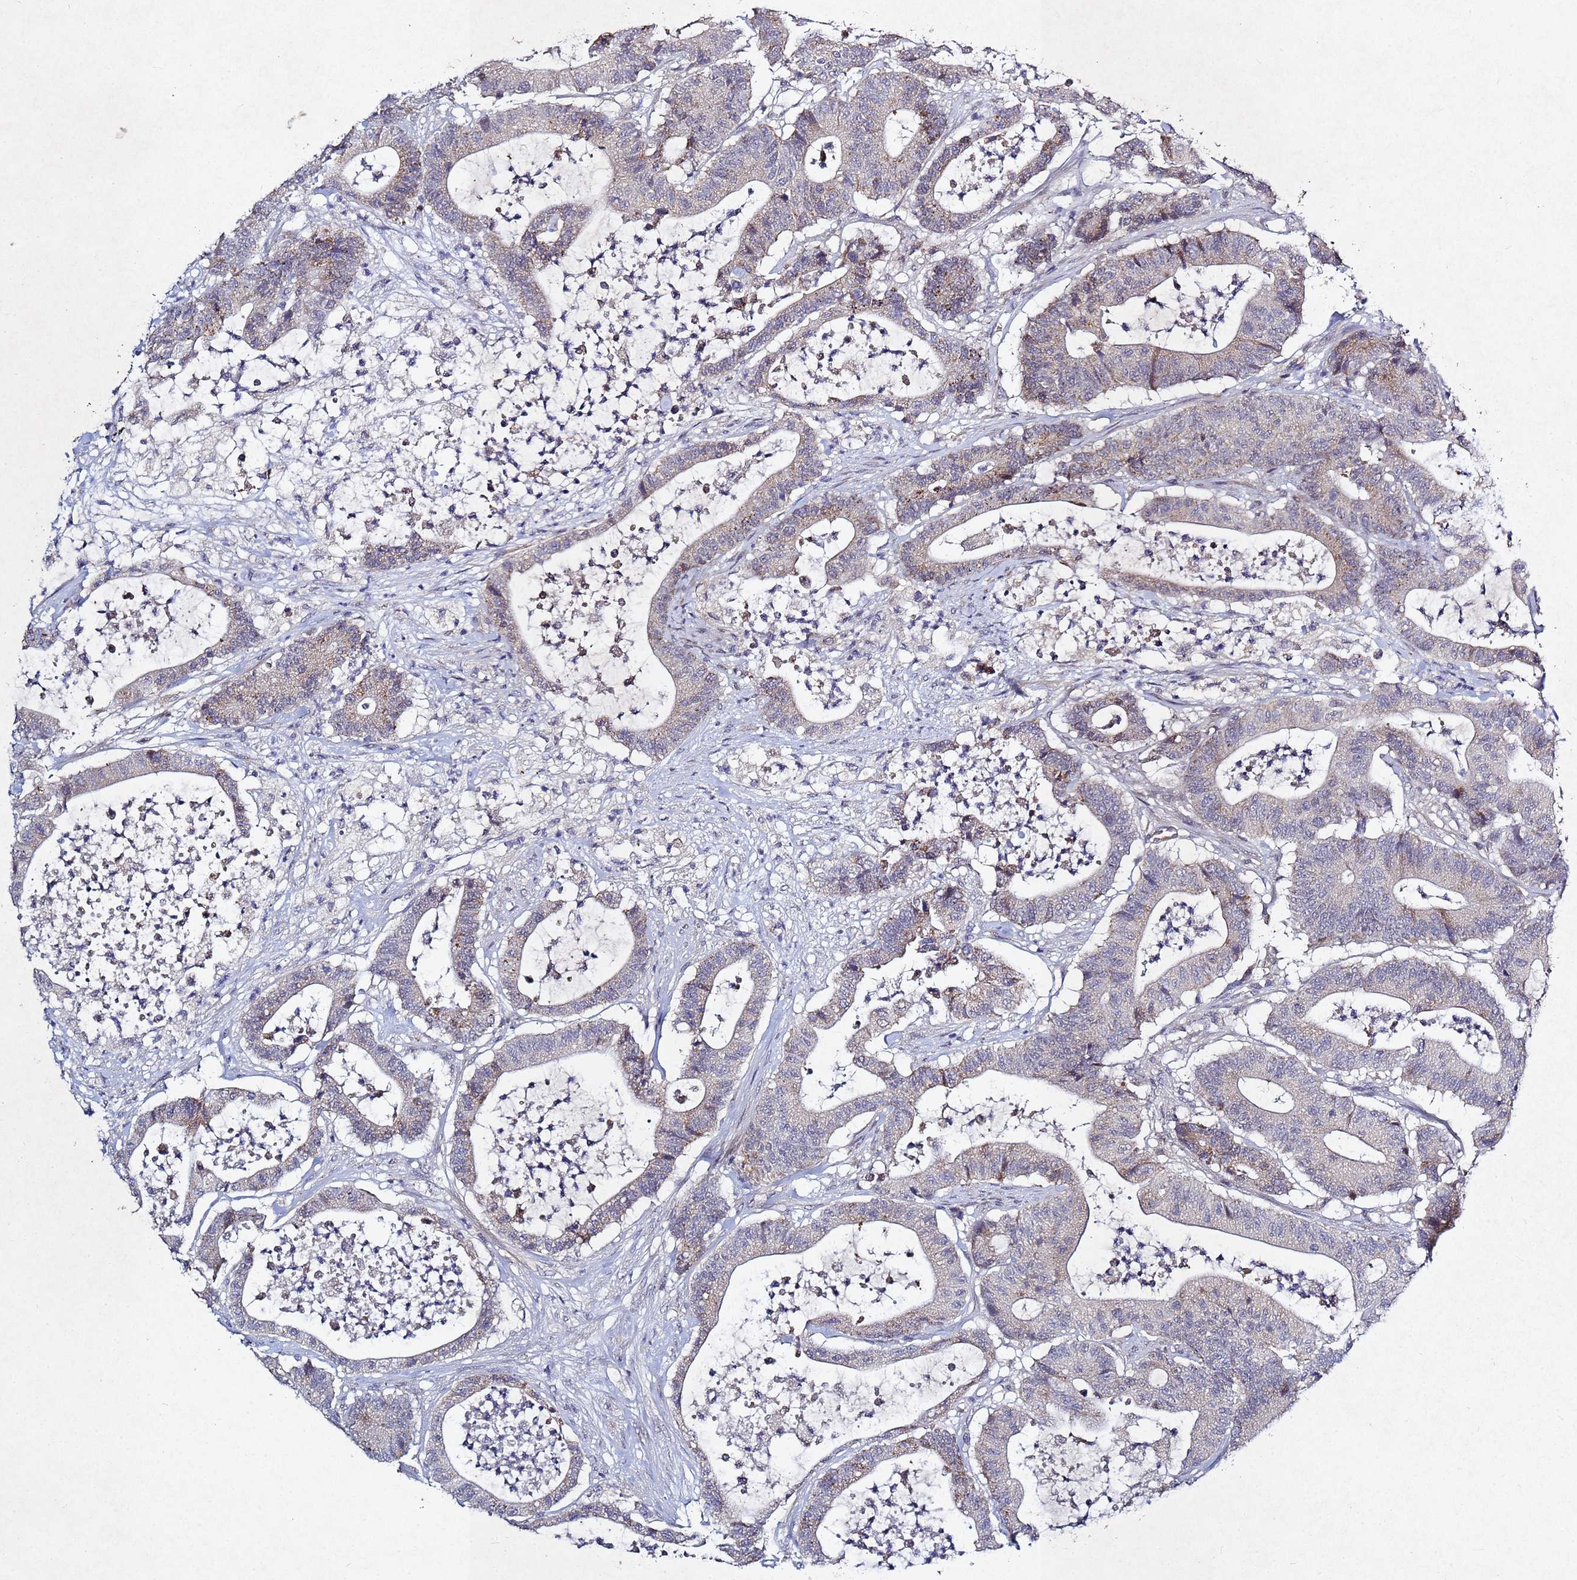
{"staining": {"intensity": "weak", "quantity": "25%-75%", "location": "cytoplasmic/membranous"}, "tissue": "colorectal cancer", "cell_type": "Tumor cells", "image_type": "cancer", "snomed": [{"axis": "morphology", "description": "Adenocarcinoma, NOS"}, {"axis": "topography", "description": "Colon"}], "caption": "Protein staining of colorectal adenocarcinoma tissue shows weak cytoplasmic/membranous expression in approximately 25%-75% of tumor cells.", "gene": "TNPO2", "patient": {"sex": "female", "age": 84}}